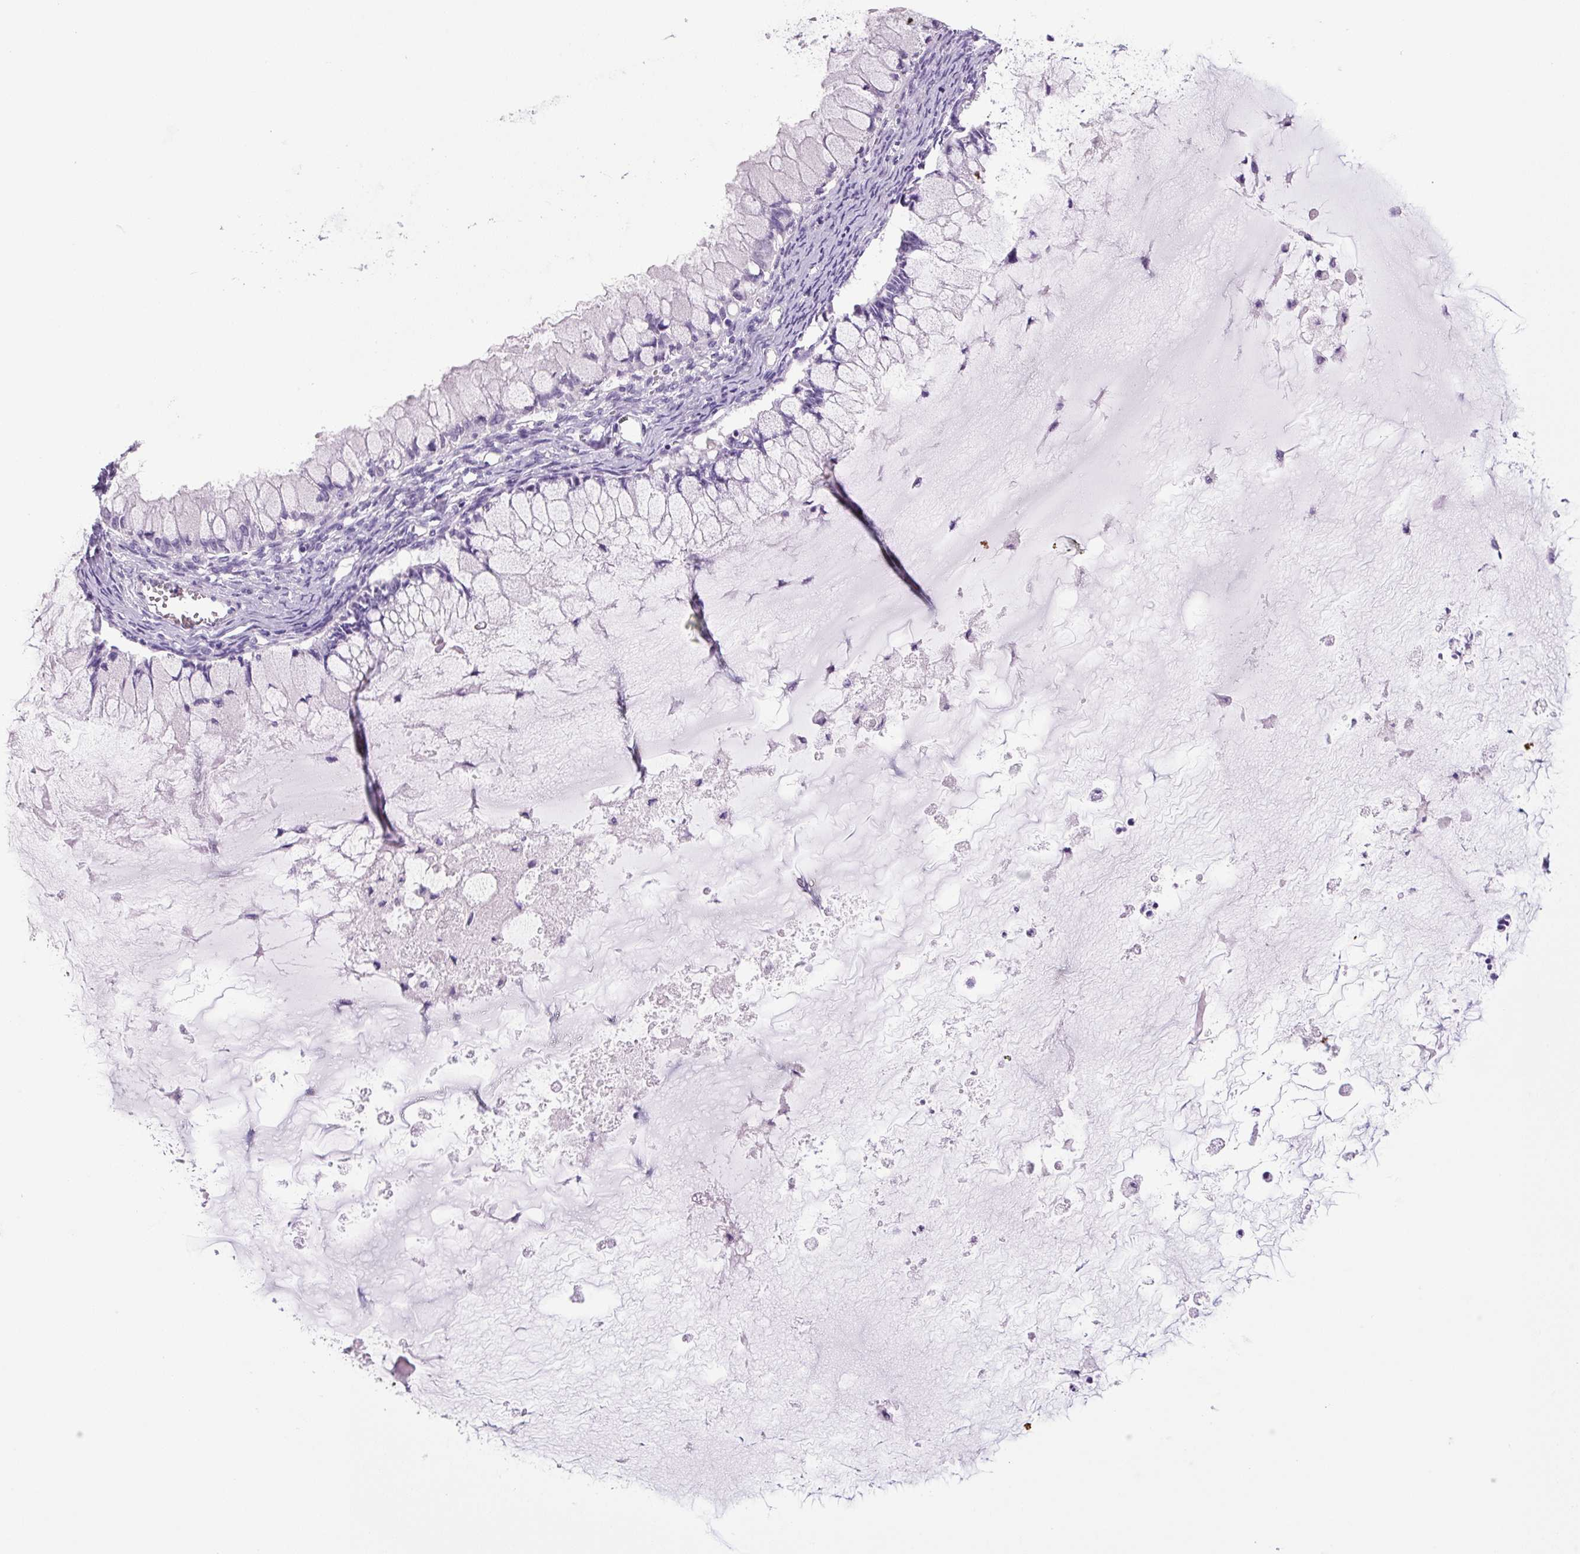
{"staining": {"intensity": "negative", "quantity": "none", "location": "none"}, "tissue": "ovarian cancer", "cell_type": "Tumor cells", "image_type": "cancer", "snomed": [{"axis": "morphology", "description": "Cystadenocarcinoma, mucinous, NOS"}, {"axis": "topography", "description": "Ovary"}], "caption": "Tumor cells are negative for protein expression in human ovarian cancer (mucinous cystadenocarcinoma).", "gene": "CHGA", "patient": {"sex": "female", "age": 34}}